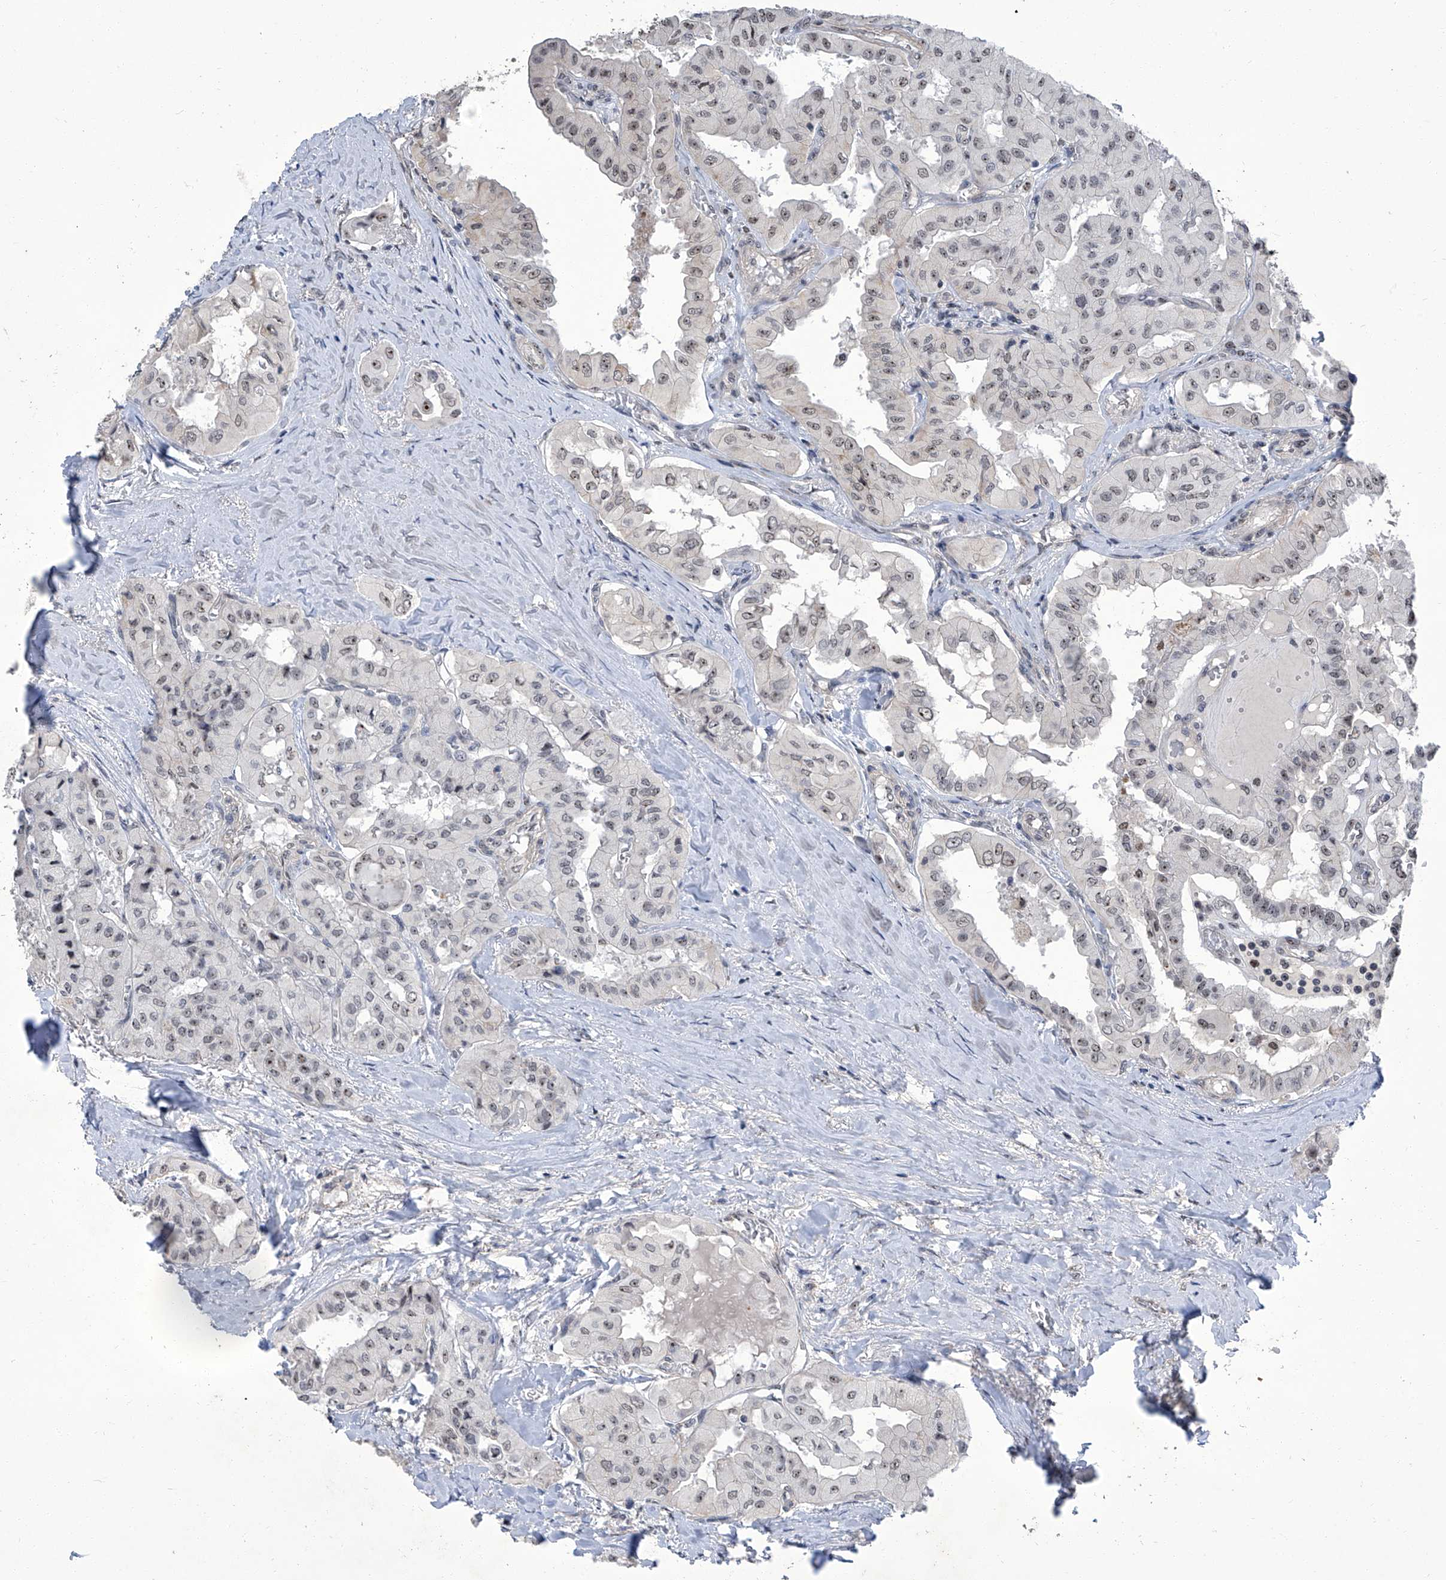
{"staining": {"intensity": "negative", "quantity": "none", "location": "none"}, "tissue": "thyroid cancer", "cell_type": "Tumor cells", "image_type": "cancer", "snomed": [{"axis": "morphology", "description": "Papillary adenocarcinoma, NOS"}, {"axis": "topography", "description": "Thyroid gland"}], "caption": "IHC histopathology image of neoplastic tissue: human thyroid papillary adenocarcinoma stained with DAB (3,3'-diaminobenzidine) reveals no significant protein positivity in tumor cells.", "gene": "CMTR1", "patient": {"sex": "female", "age": 59}}